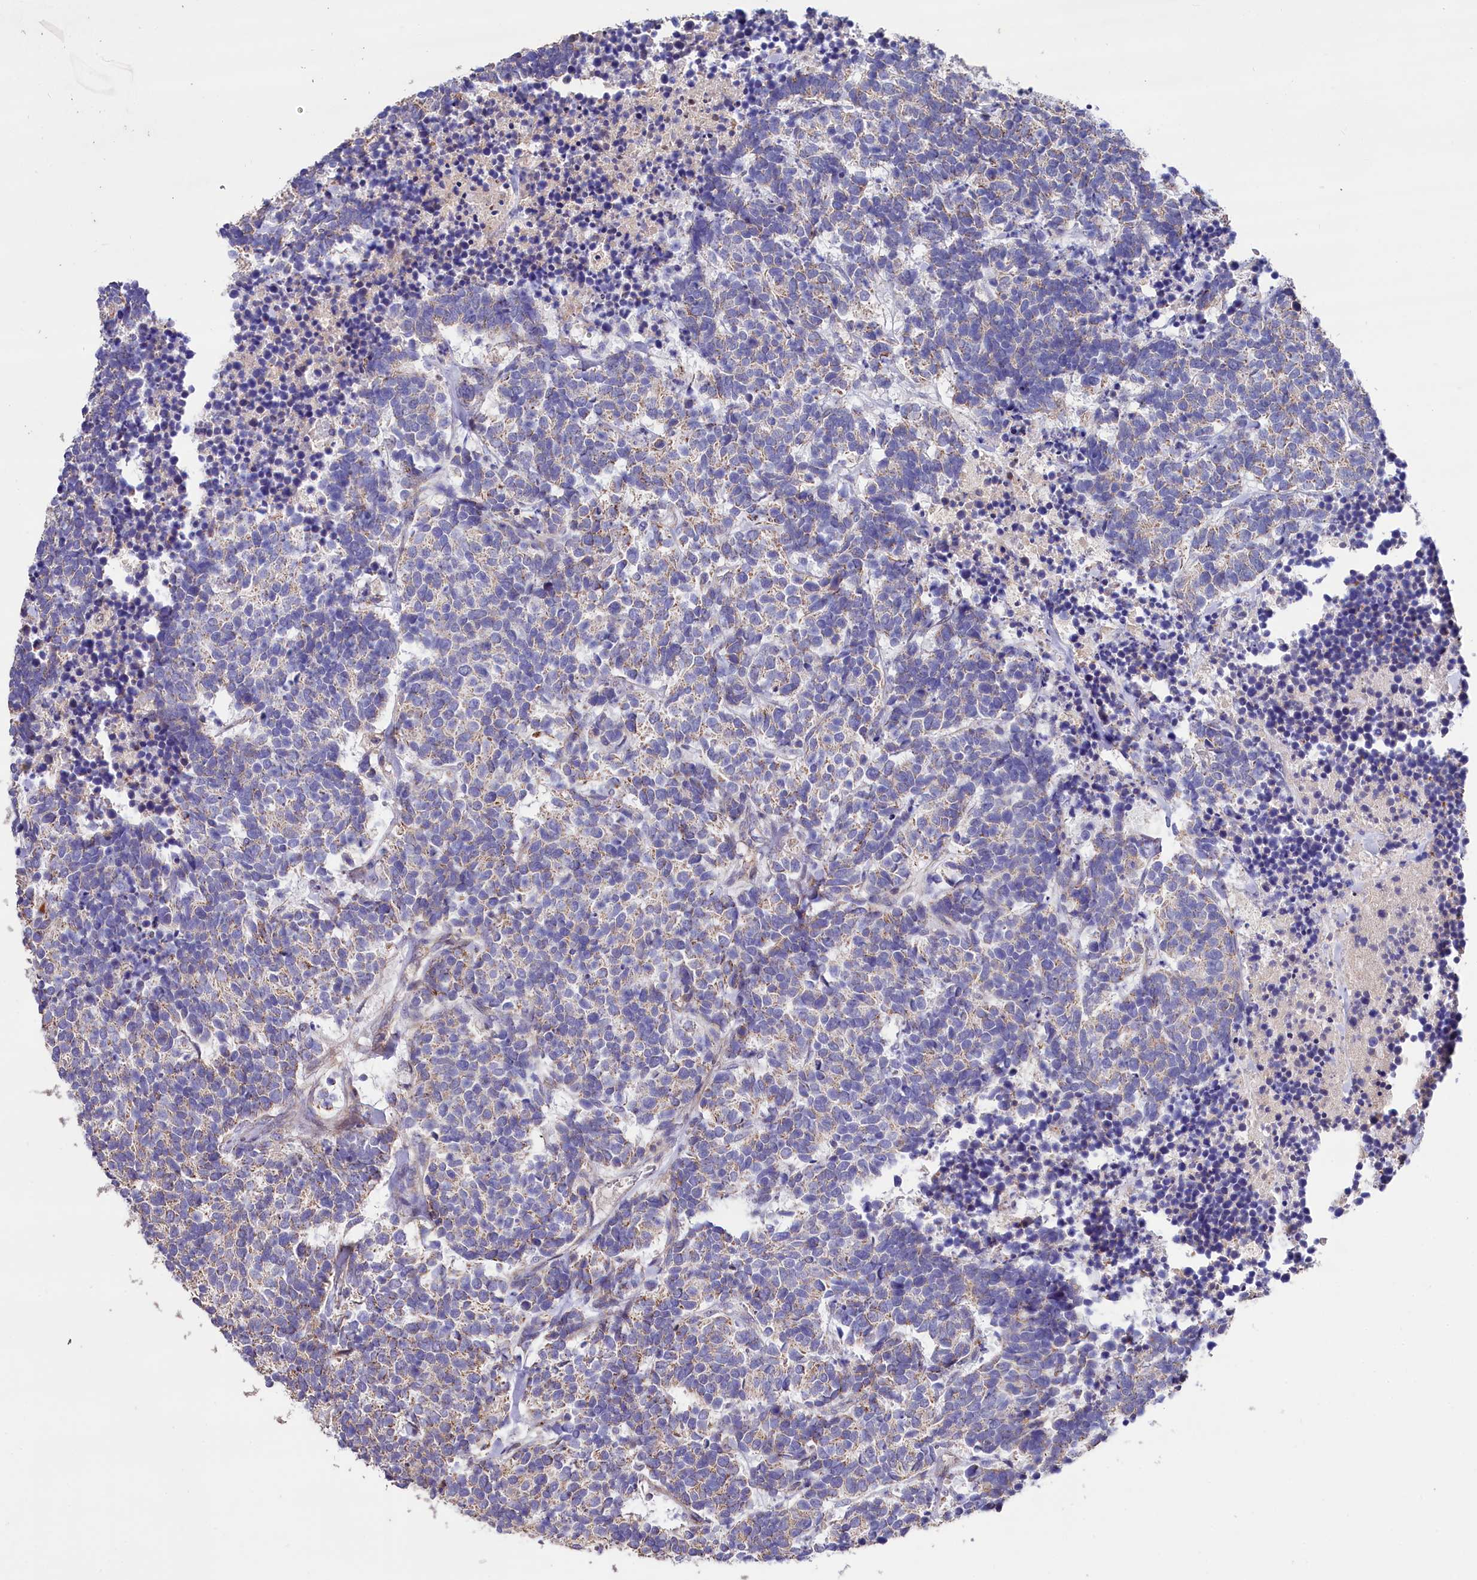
{"staining": {"intensity": "weak", "quantity": "25%-75%", "location": "cytoplasmic/membranous"}, "tissue": "carcinoid", "cell_type": "Tumor cells", "image_type": "cancer", "snomed": [{"axis": "morphology", "description": "Carcinoma, NOS"}, {"axis": "morphology", "description": "Carcinoid, malignant, NOS"}, {"axis": "topography", "description": "Urinary bladder"}], "caption": "Carcinoid was stained to show a protein in brown. There is low levels of weak cytoplasmic/membranous positivity in approximately 25%-75% of tumor cells. The protein is shown in brown color, while the nuclei are stained blue.", "gene": "RPUSD3", "patient": {"sex": "male", "age": 57}}